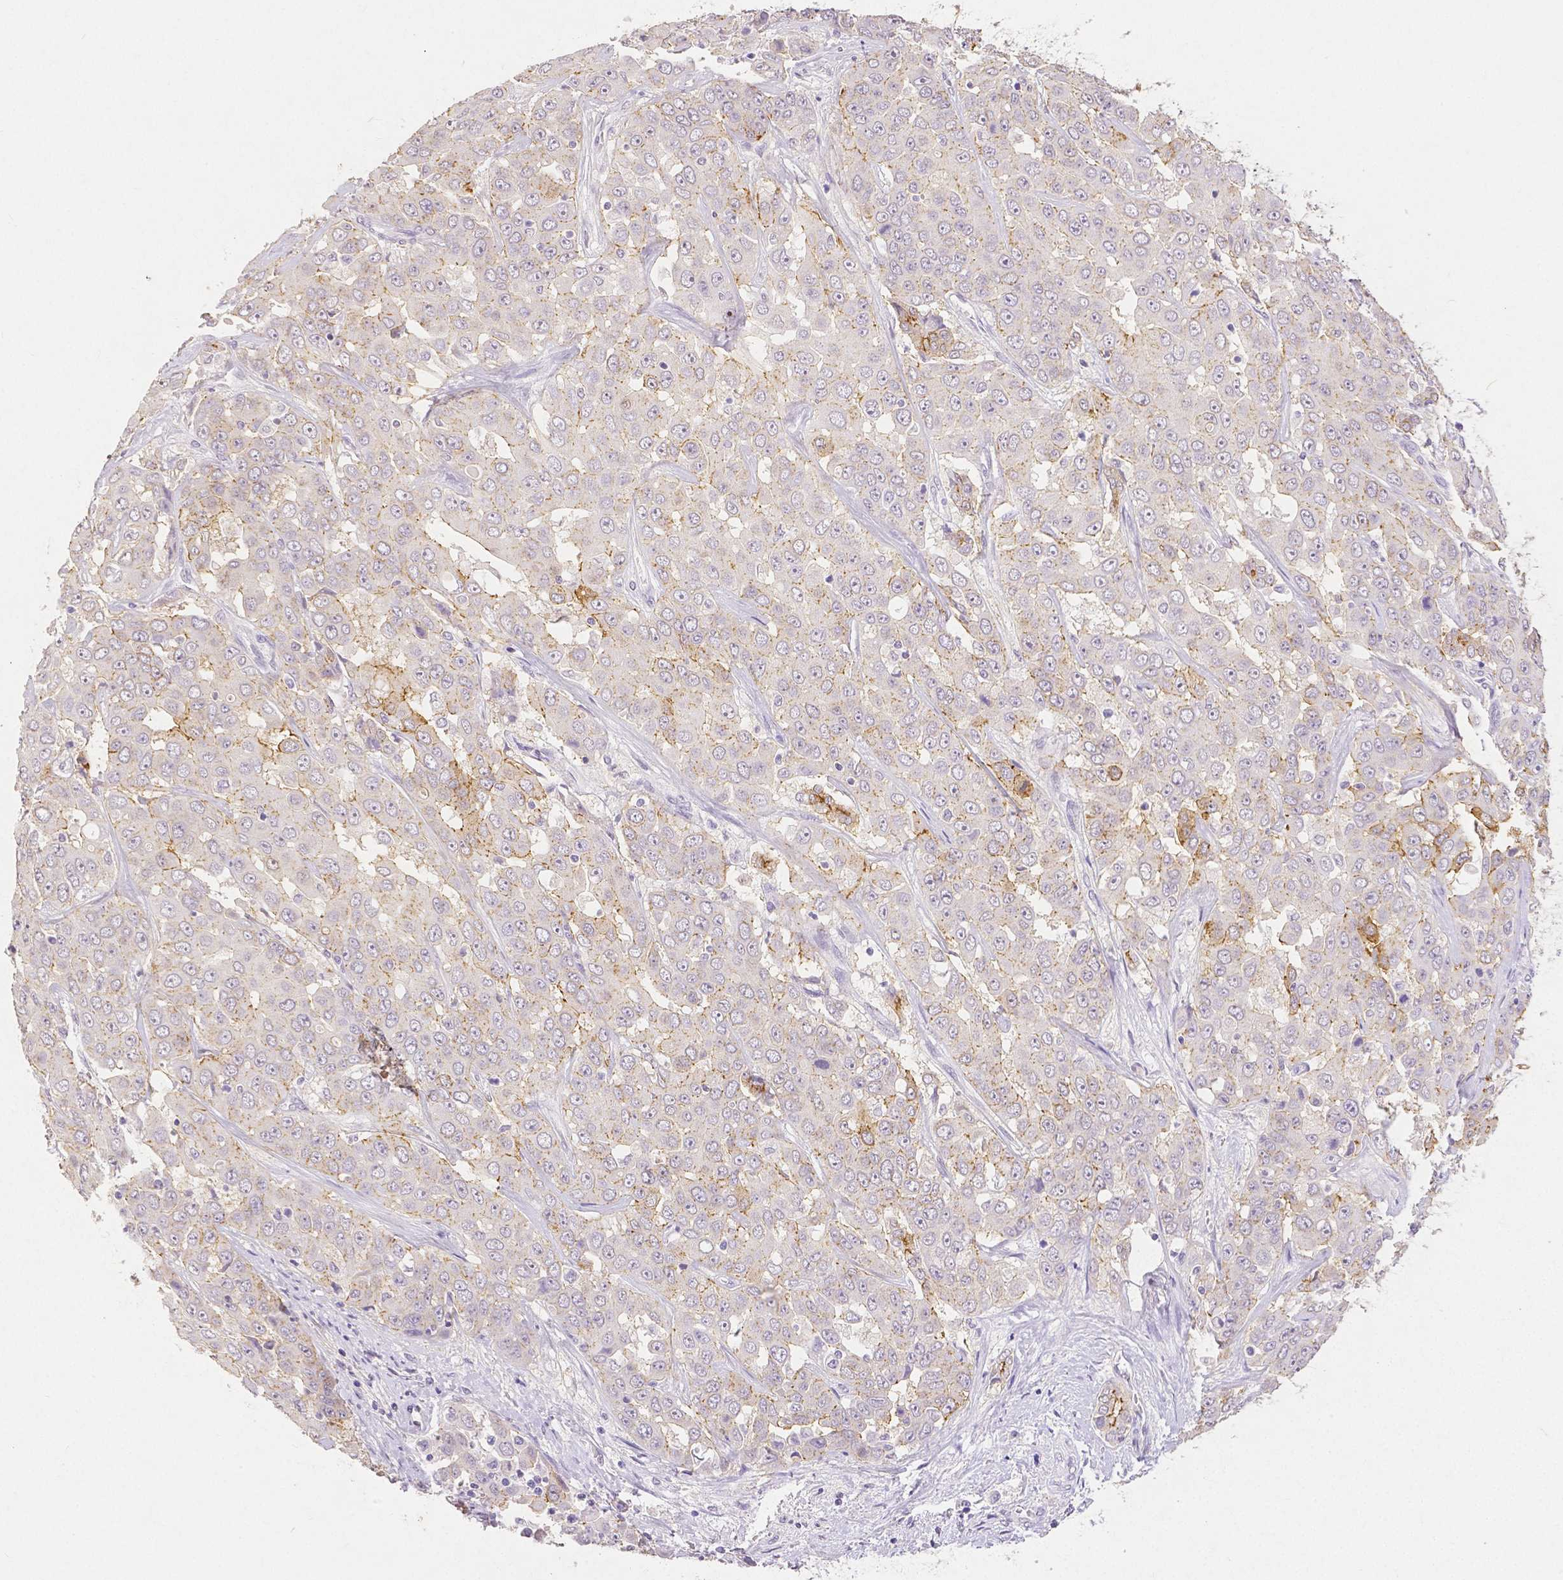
{"staining": {"intensity": "moderate", "quantity": "<25%", "location": "cytoplasmic/membranous"}, "tissue": "liver cancer", "cell_type": "Tumor cells", "image_type": "cancer", "snomed": [{"axis": "morphology", "description": "Cholangiocarcinoma"}, {"axis": "topography", "description": "Liver"}], "caption": "A high-resolution image shows immunohistochemistry staining of liver cholangiocarcinoma, which shows moderate cytoplasmic/membranous positivity in about <25% of tumor cells.", "gene": "OCLN", "patient": {"sex": "female", "age": 52}}